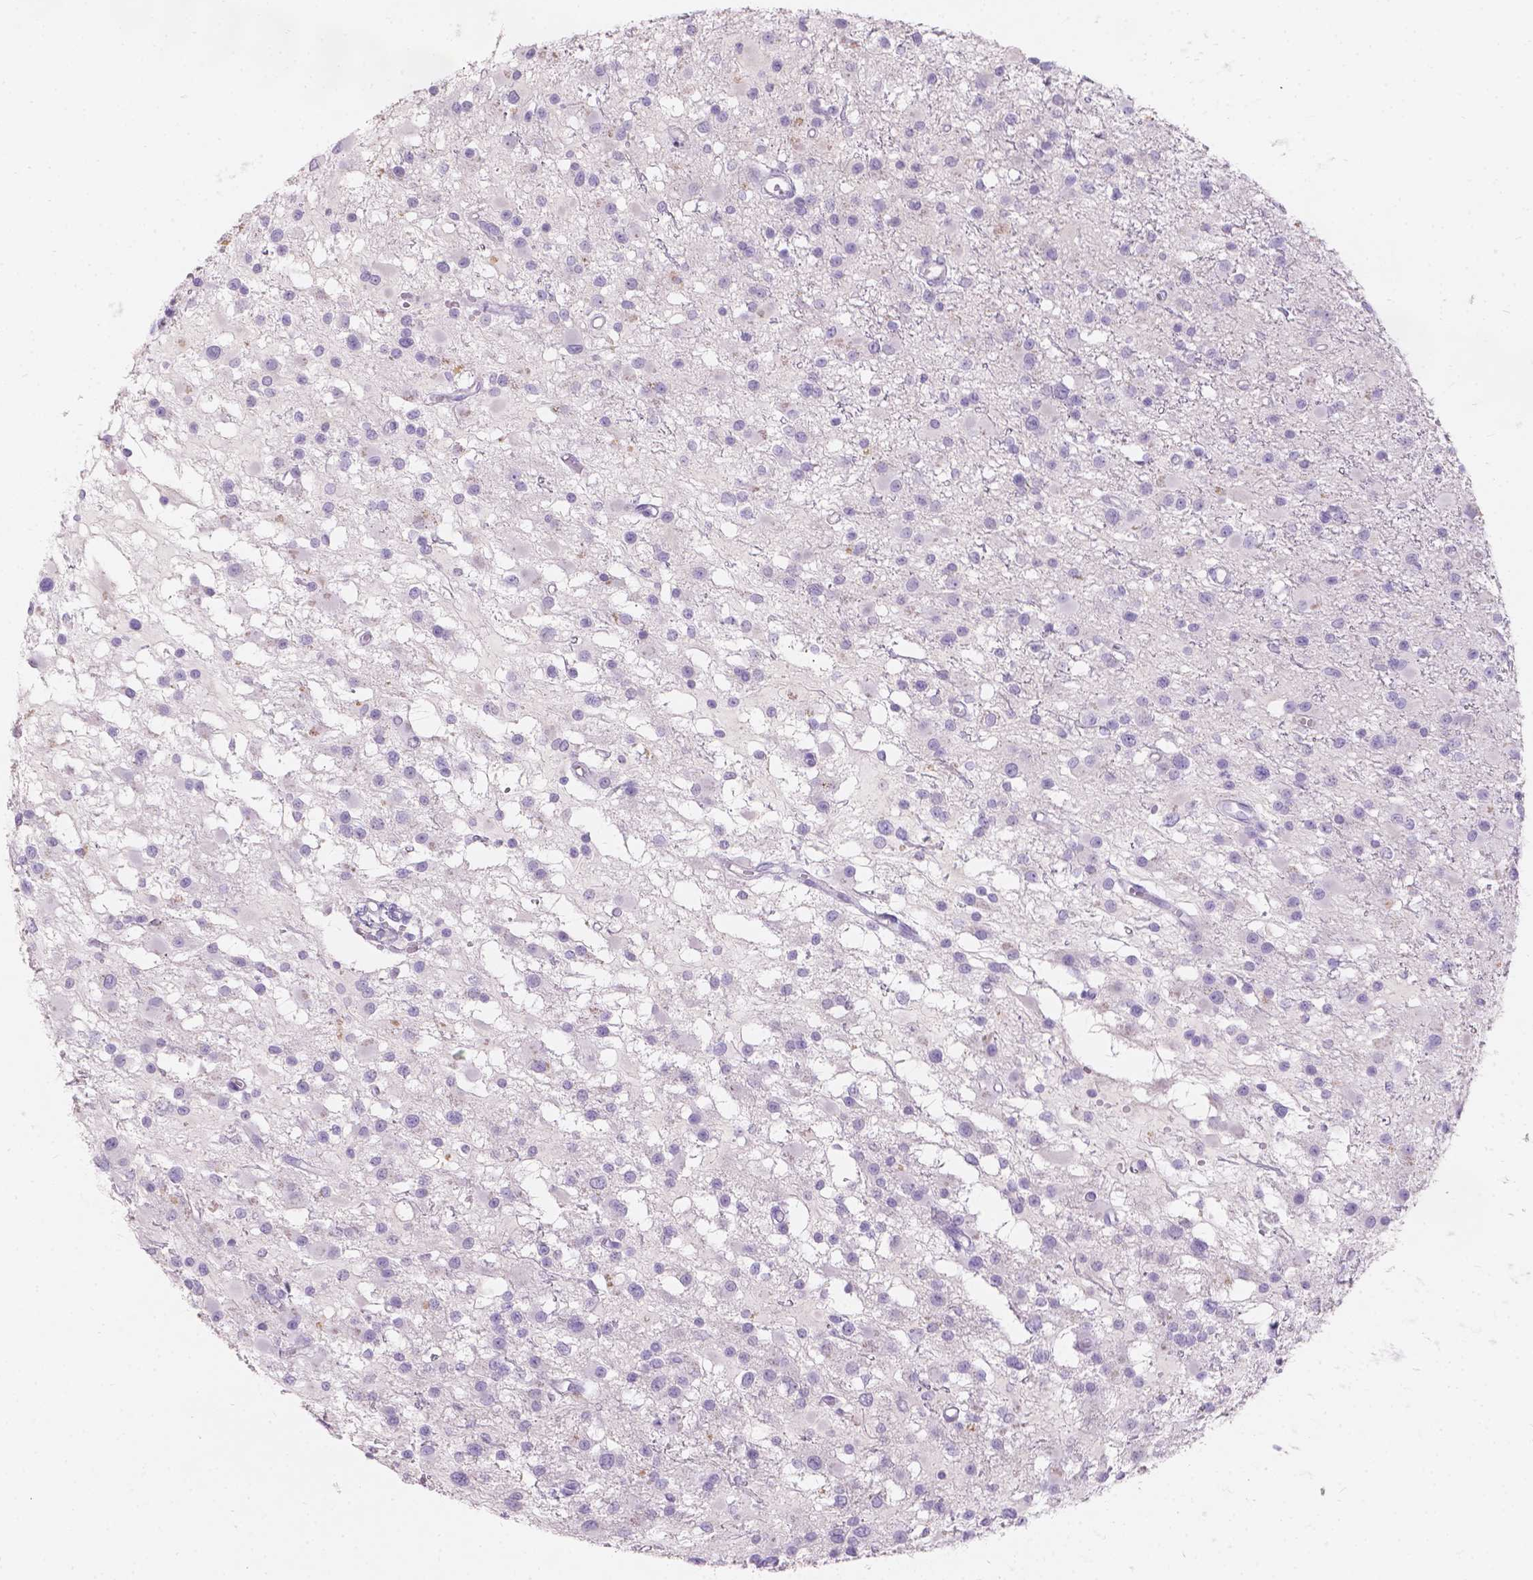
{"staining": {"intensity": "negative", "quantity": "none", "location": "none"}, "tissue": "glioma", "cell_type": "Tumor cells", "image_type": "cancer", "snomed": [{"axis": "morphology", "description": "Glioma, malignant, High grade"}, {"axis": "topography", "description": "Brain"}], "caption": "Immunohistochemistry histopathology image of neoplastic tissue: human malignant high-grade glioma stained with DAB (3,3'-diaminobenzidine) displays no significant protein positivity in tumor cells.", "gene": "GAL3ST2", "patient": {"sex": "male", "age": 54}}